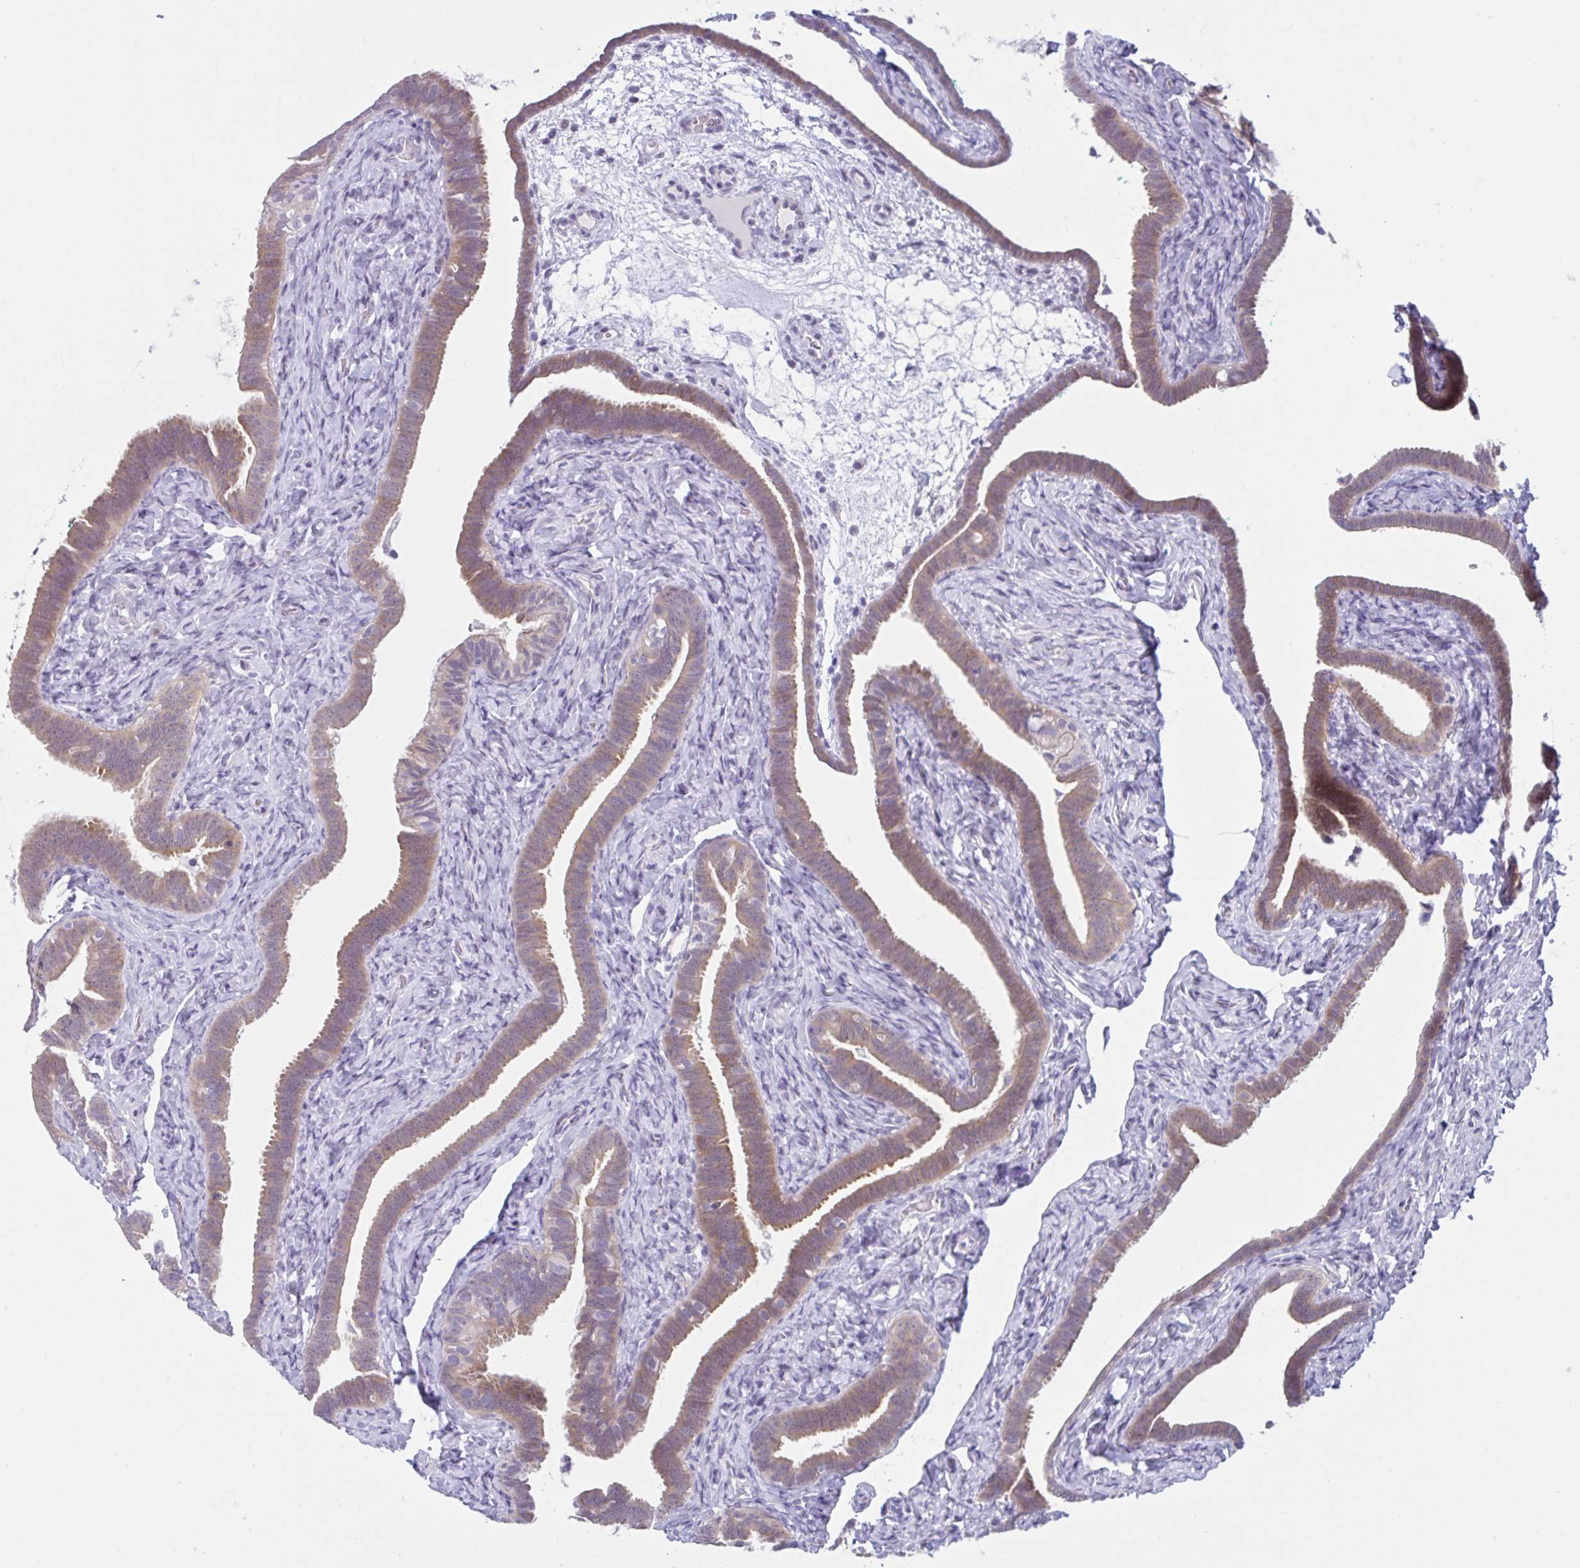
{"staining": {"intensity": "moderate", "quantity": ">75%", "location": "cytoplasmic/membranous"}, "tissue": "fallopian tube", "cell_type": "Glandular cells", "image_type": "normal", "snomed": [{"axis": "morphology", "description": "Normal tissue, NOS"}, {"axis": "topography", "description": "Fallopian tube"}], "caption": "Brown immunohistochemical staining in benign fallopian tube shows moderate cytoplasmic/membranous expression in about >75% of glandular cells. (brown staining indicates protein expression, while blue staining denotes nuclei).", "gene": "FAM153A", "patient": {"sex": "female", "age": 69}}